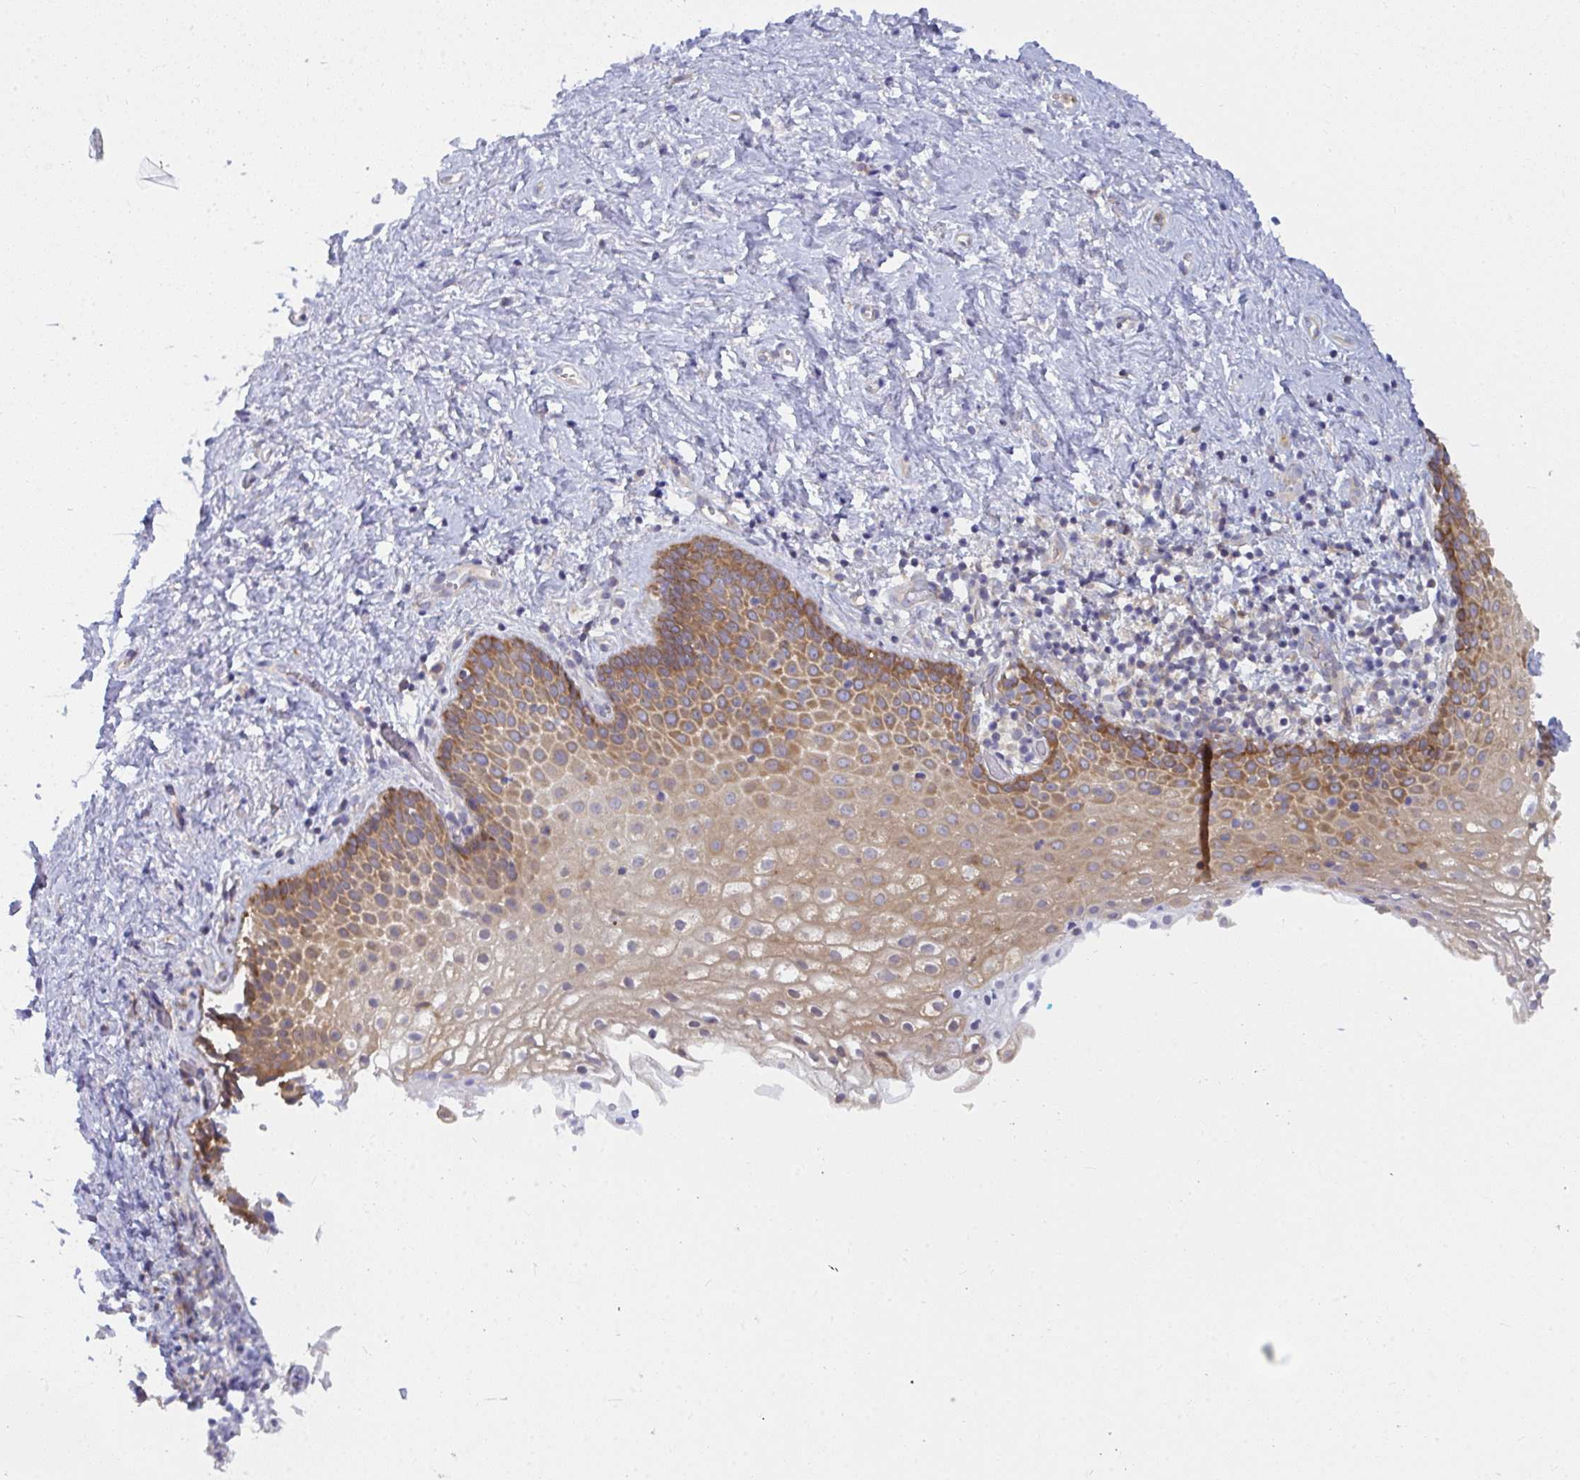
{"staining": {"intensity": "moderate", "quantity": "25%-75%", "location": "cytoplasmic/membranous"}, "tissue": "vagina", "cell_type": "Squamous epithelial cells", "image_type": "normal", "snomed": [{"axis": "morphology", "description": "Normal tissue, NOS"}, {"axis": "topography", "description": "Vagina"}], "caption": "A photomicrograph showing moderate cytoplasmic/membranous expression in approximately 25%-75% of squamous epithelial cells in normal vagina, as visualized by brown immunohistochemical staining.", "gene": "SLC30A6", "patient": {"sex": "female", "age": 61}}